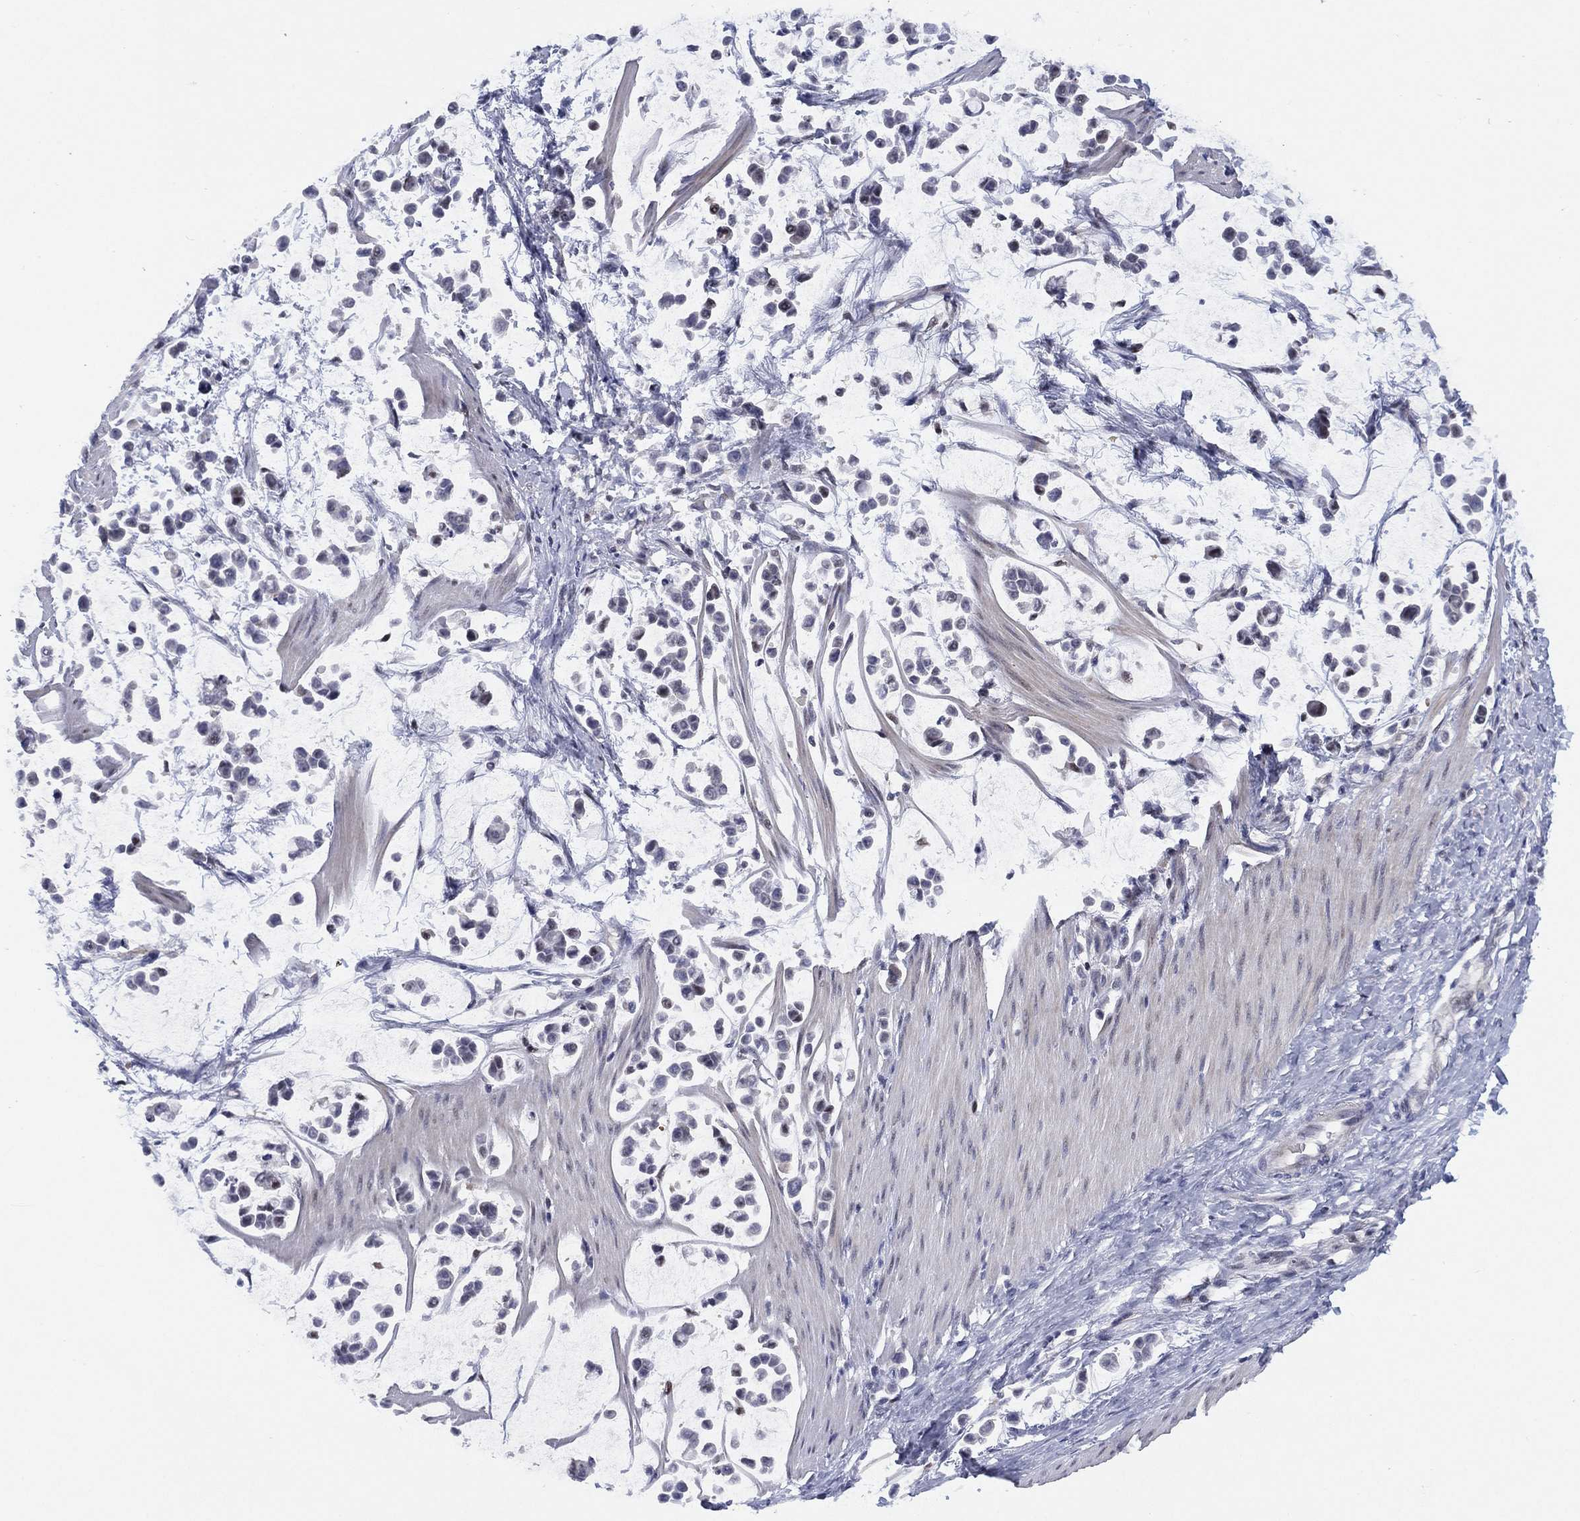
{"staining": {"intensity": "negative", "quantity": "none", "location": "none"}, "tissue": "stomach cancer", "cell_type": "Tumor cells", "image_type": "cancer", "snomed": [{"axis": "morphology", "description": "Adenocarcinoma, NOS"}, {"axis": "topography", "description": "Stomach"}], "caption": "A photomicrograph of human stomach adenocarcinoma is negative for staining in tumor cells.", "gene": "SLC4A4", "patient": {"sex": "male", "age": 82}}